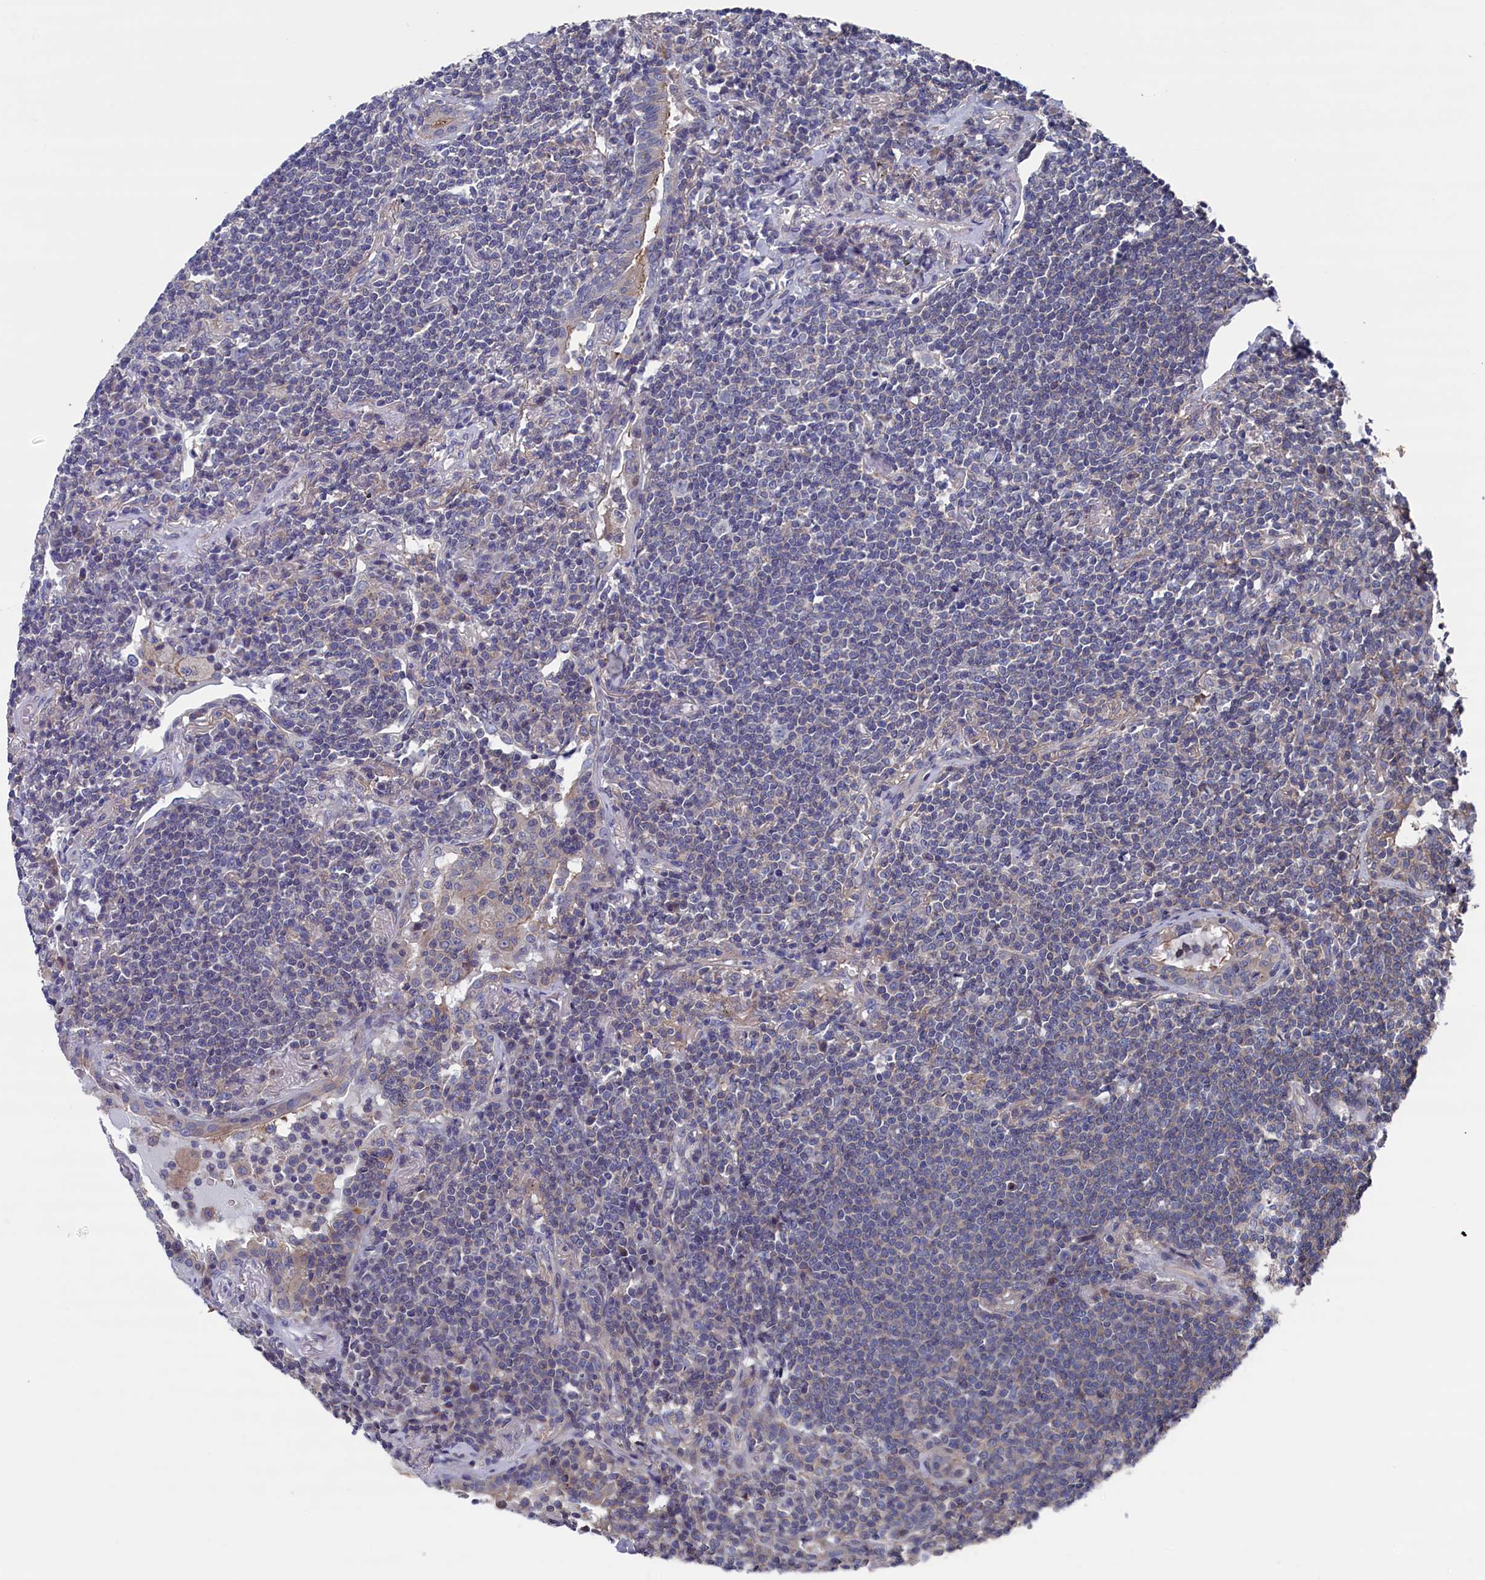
{"staining": {"intensity": "negative", "quantity": "none", "location": "none"}, "tissue": "lymphoma", "cell_type": "Tumor cells", "image_type": "cancer", "snomed": [{"axis": "morphology", "description": "Malignant lymphoma, non-Hodgkin's type, Low grade"}, {"axis": "topography", "description": "Lung"}], "caption": "The image reveals no significant positivity in tumor cells of low-grade malignant lymphoma, non-Hodgkin's type.", "gene": "SPATA13", "patient": {"sex": "female", "age": 71}}